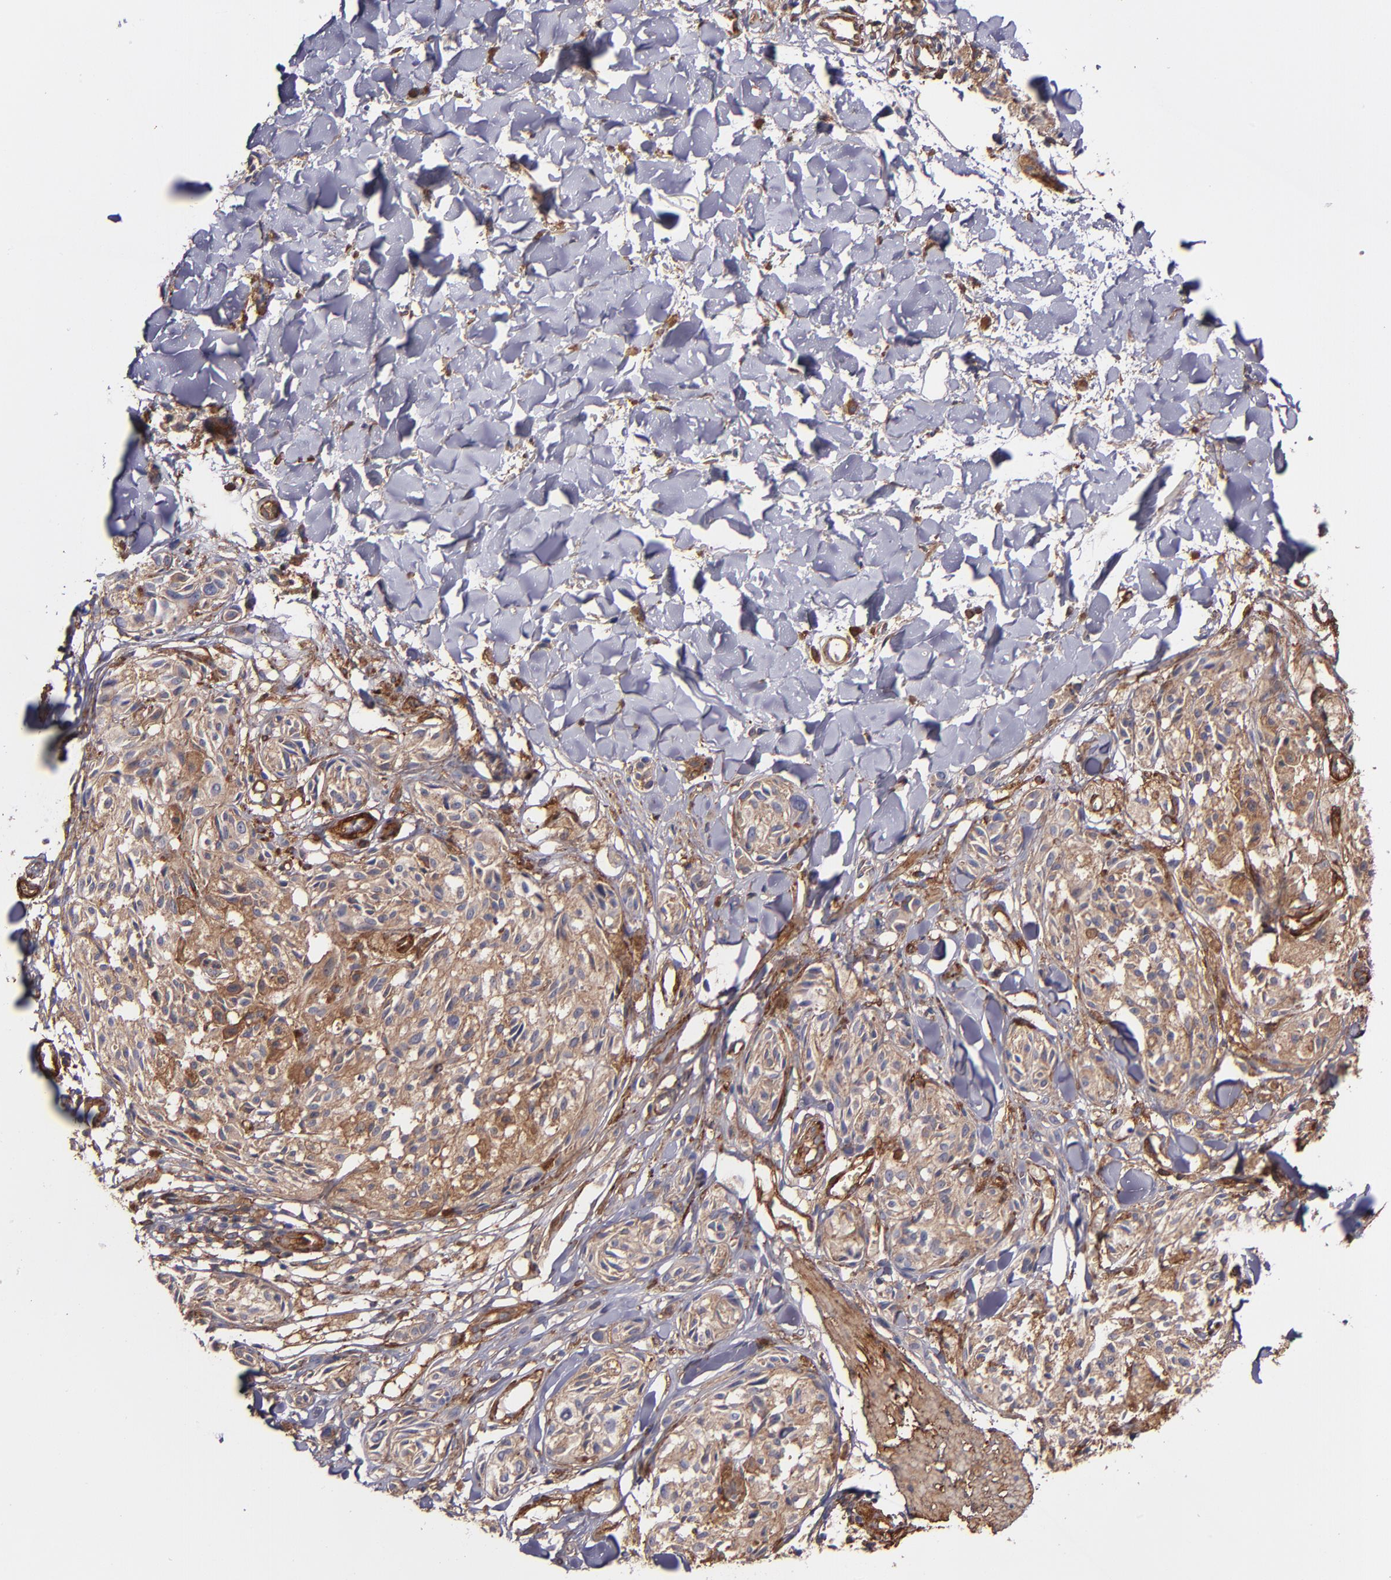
{"staining": {"intensity": "moderate", "quantity": ">75%", "location": "cytoplasmic/membranous"}, "tissue": "melanoma", "cell_type": "Tumor cells", "image_type": "cancer", "snomed": [{"axis": "morphology", "description": "Malignant melanoma, Metastatic site"}, {"axis": "topography", "description": "Skin"}], "caption": "Malignant melanoma (metastatic site) stained with a brown dye shows moderate cytoplasmic/membranous positive staining in approximately >75% of tumor cells.", "gene": "VCL", "patient": {"sex": "female", "age": 66}}